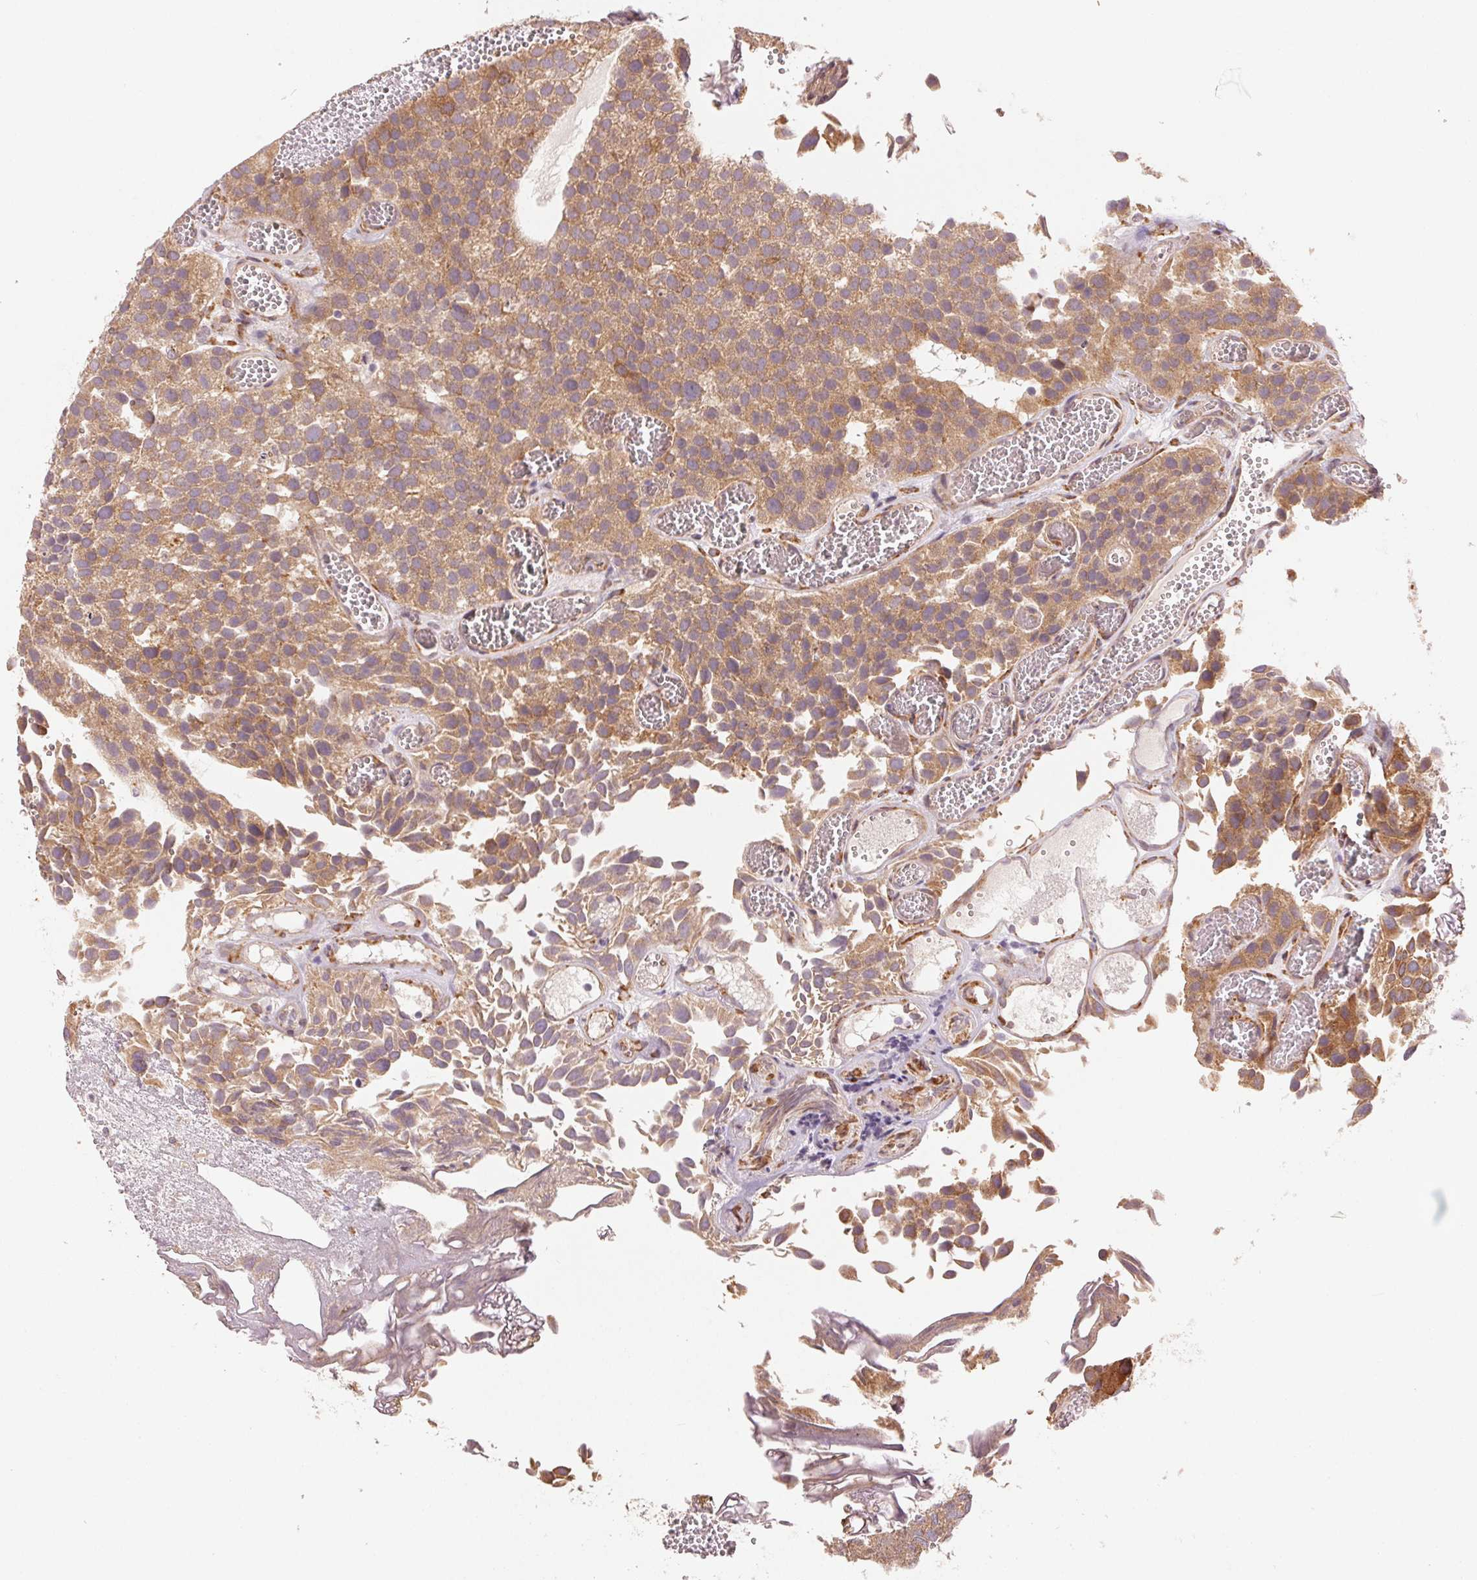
{"staining": {"intensity": "moderate", "quantity": ">75%", "location": "cytoplasmic/membranous"}, "tissue": "urothelial cancer", "cell_type": "Tumor cells", "image_type": "cancer", "snomed": [{"axis": "morphology", "description": "Urothelial carcinoma, Low grade"}, {"axis": "topography", "description": "Urinary bladder"}], "caption": "High-power microscopy captured an immunohistochemistry photomicrograph of urothelial carcinoma (low-grade), revealing moderate cytoplasmic/membranous staining in about >75% of tumor cells.", "gene": "SLC20A1", "patient": {"sex": "female", "age": 69}}